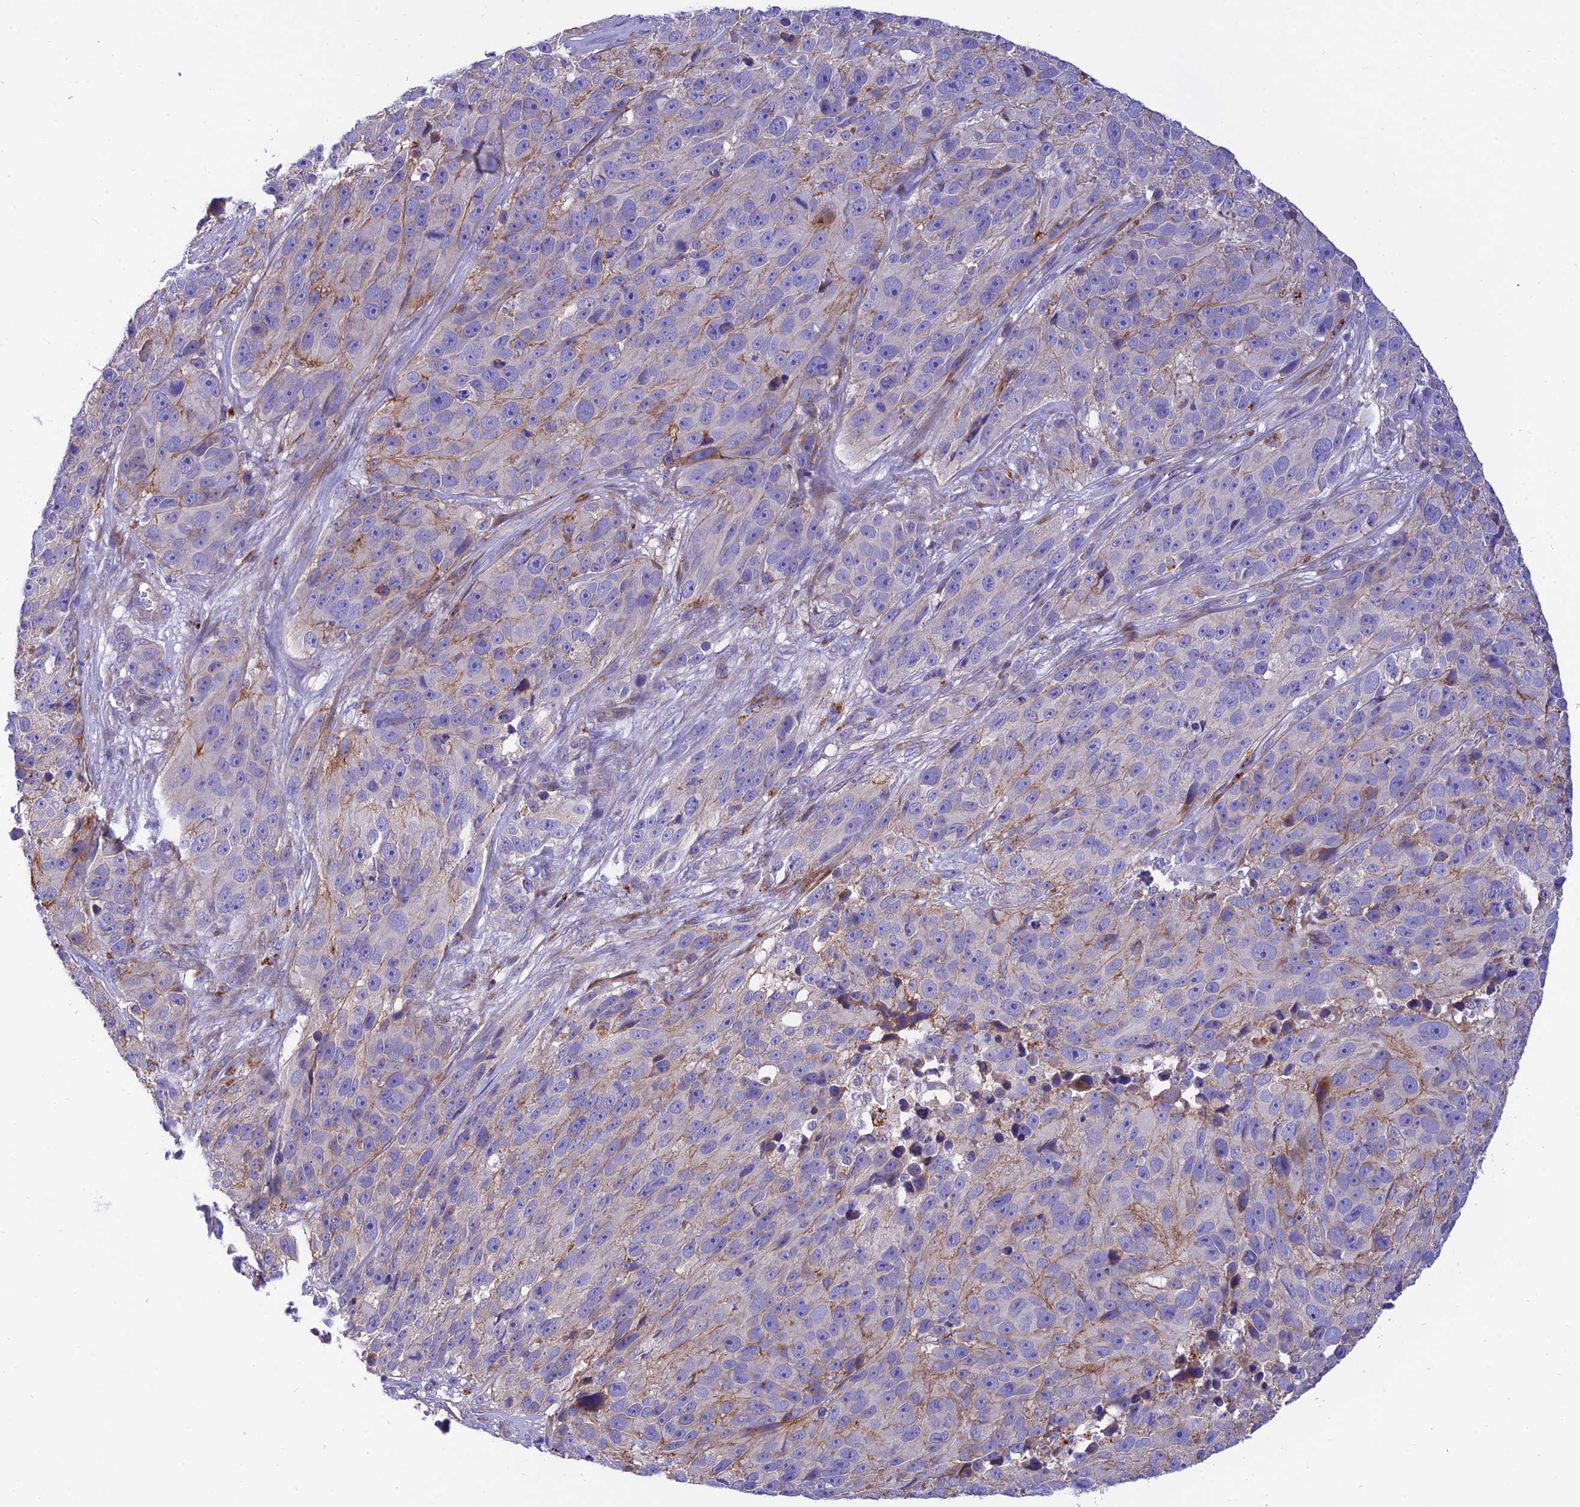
{"staining": {"intensity": "negative", "quantity": "none", "location": "none"}, "tissue": "melanoma", "cell_type": "Tumor cells", "image_type": "cancer", "snomed": [{"axis": "morphology", "description": "Malignant melanoma, NOS"}, {"axis": "topography", "description": "Skin"}], "caption": "Tumor cells are negative for brown protein staining in malignant melanoma. (DAB (3,3'-diaminobenzidine) immunohistochemistry (IHC), high magnification).", "gene": "CCDC157", "patient": {"sex": "male", "age": 84}}